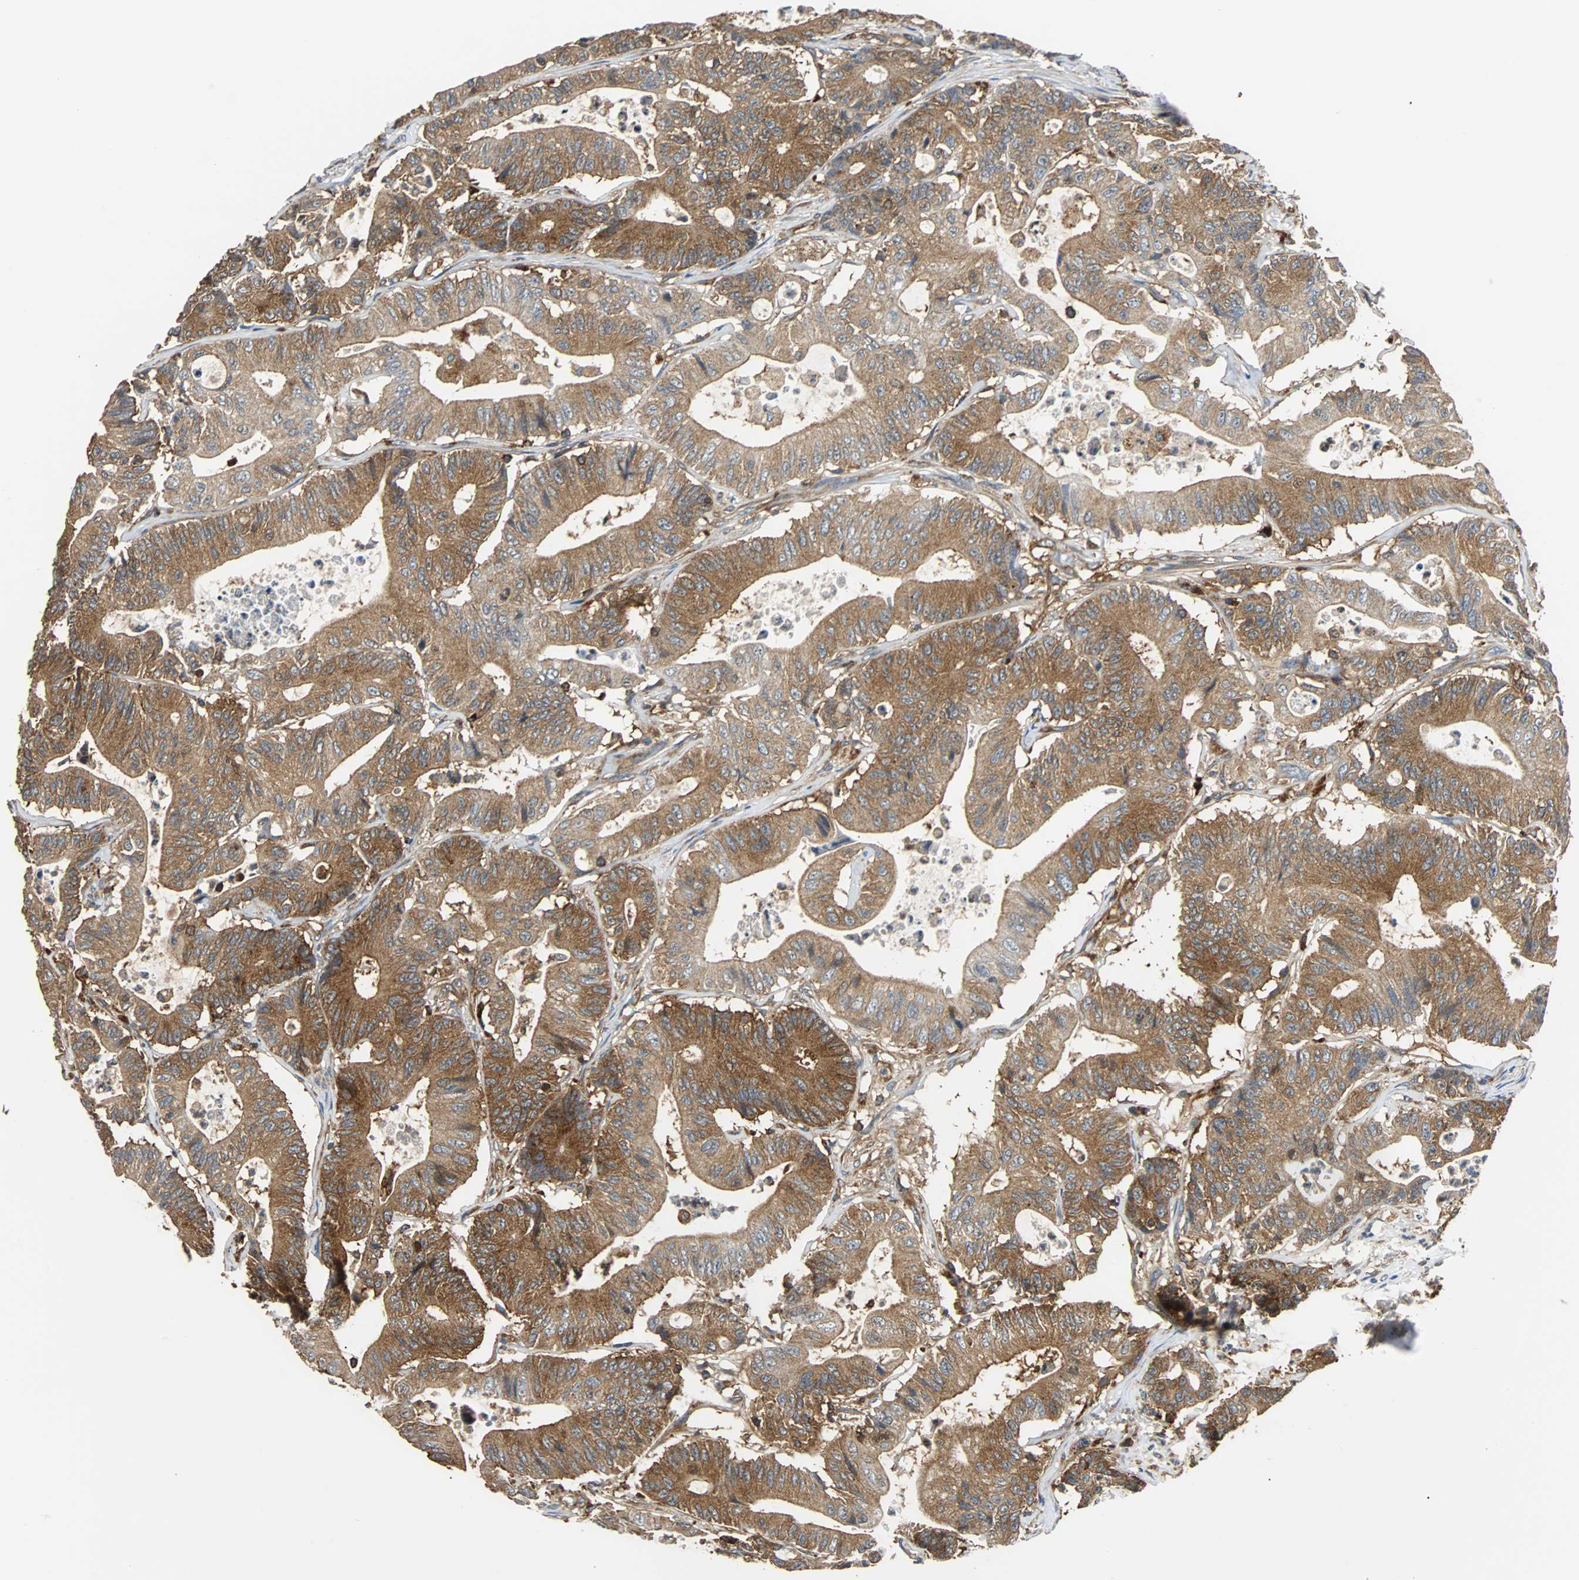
{"staining": {"intensity": "strong", "quantity": ">75%", "location": "cytoplasmic/membranous"}, "tissue": "colorectal cancer", "cell_type": "Tumor cells", "image_type": "cancer", "snomed": [{"axis": "morphology", "description": "Adenocarcinoma, NOS"}, {"axis": "topography", "description": "Colon"}], "caption": "A histopathology image of colorectal cancer stained for a protein shows strong cytoplasmic/membranous brown staining in tumor cells.", "gene": "RELA", "patient": {"sex": "female", "age": 84}}